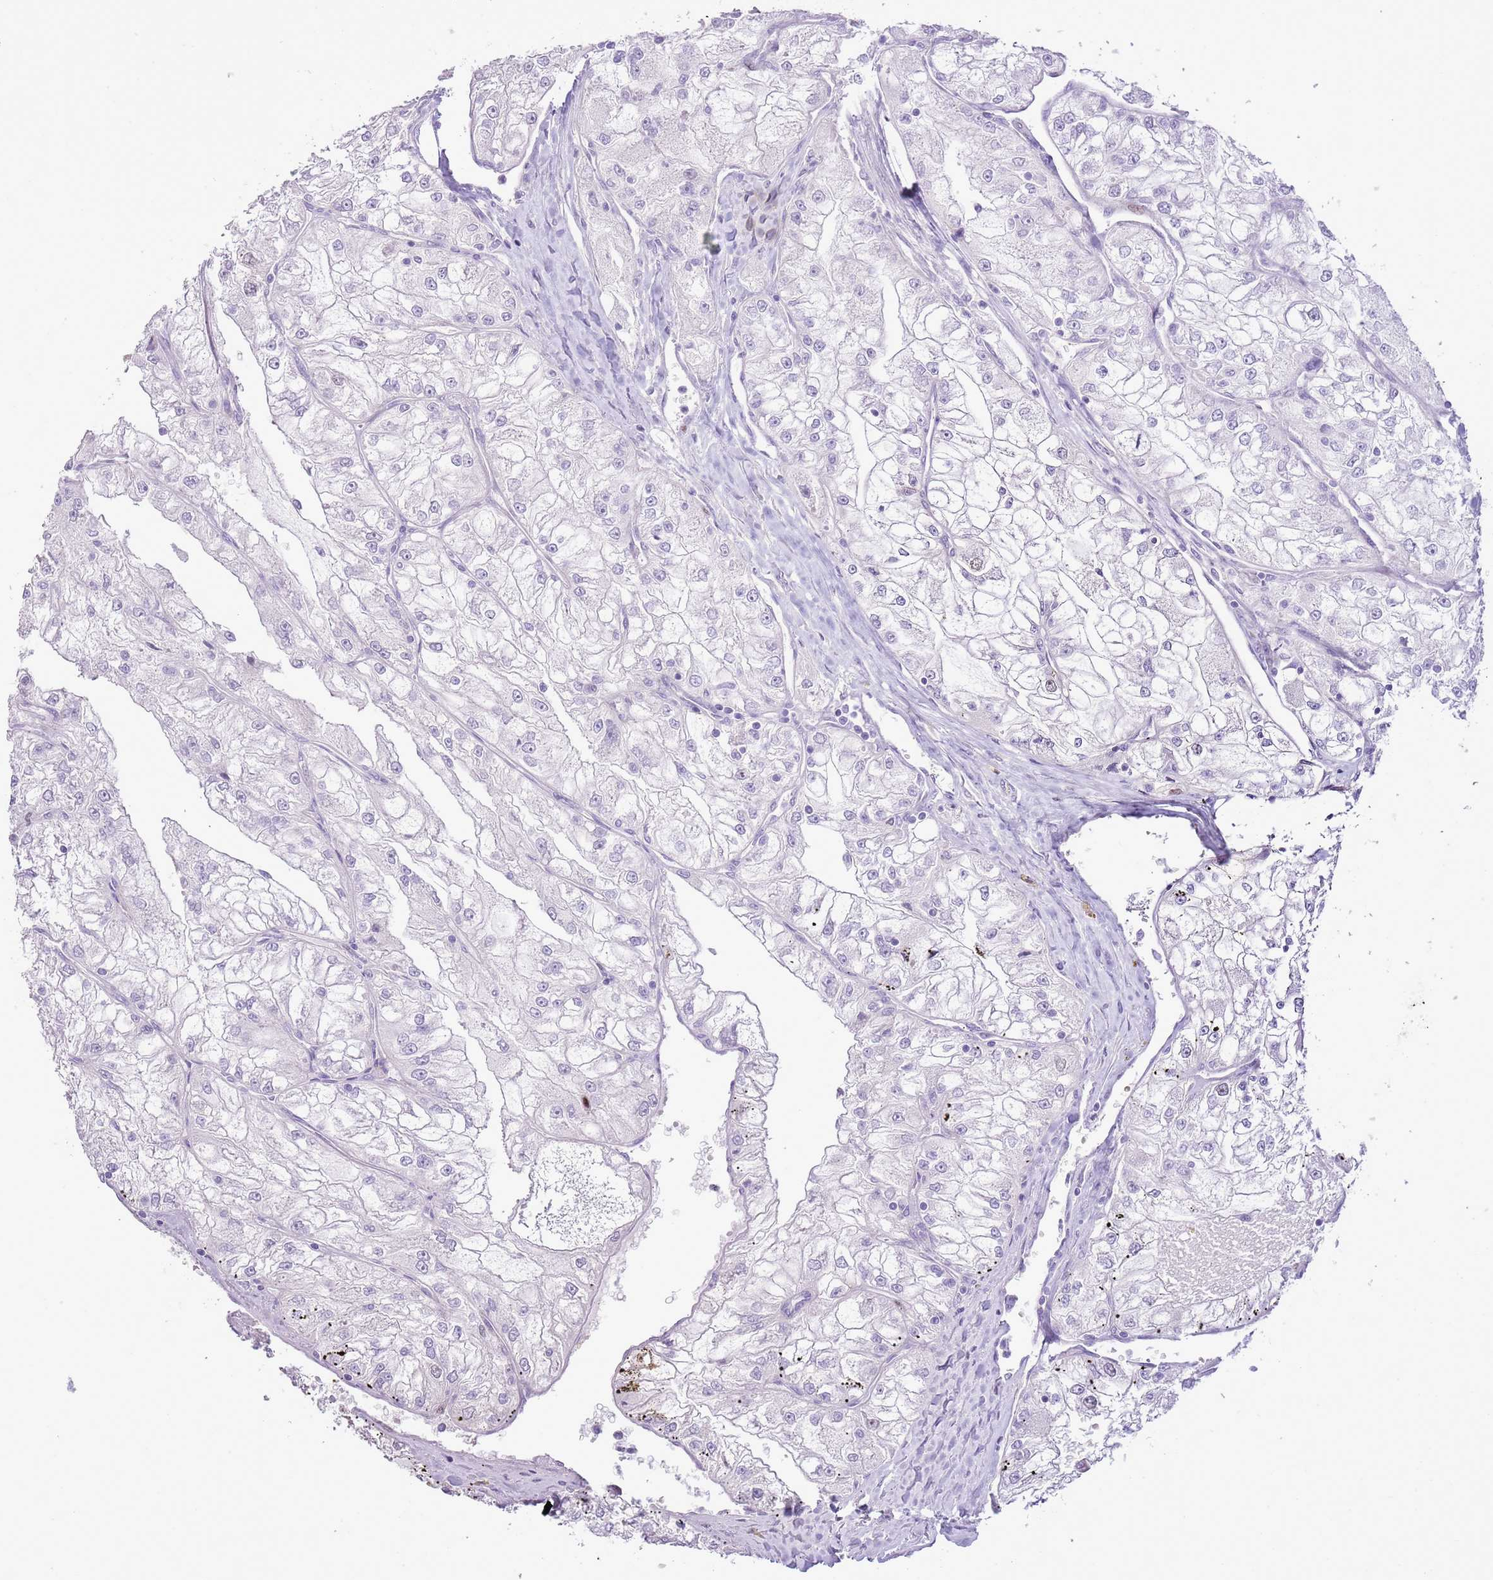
{"staining": {"intensity": "negative", "quantity": "none", "location": "none"}, "tissue": "renal cancer", "cell_type": "Tumor cells", "image_type": "cancer", "snomed": [{"axis": "morphology", "description": "Adenocarcinoma, NOS"}, {"axis": "topography", "description": "Kidney"}], "caption": "Renal adenocarcinoma was stained to show a protein in brown. There is no significant positivity in tumor cells.", "gene": "GMNN", "patient": {"sex": "female", "age": 72}}